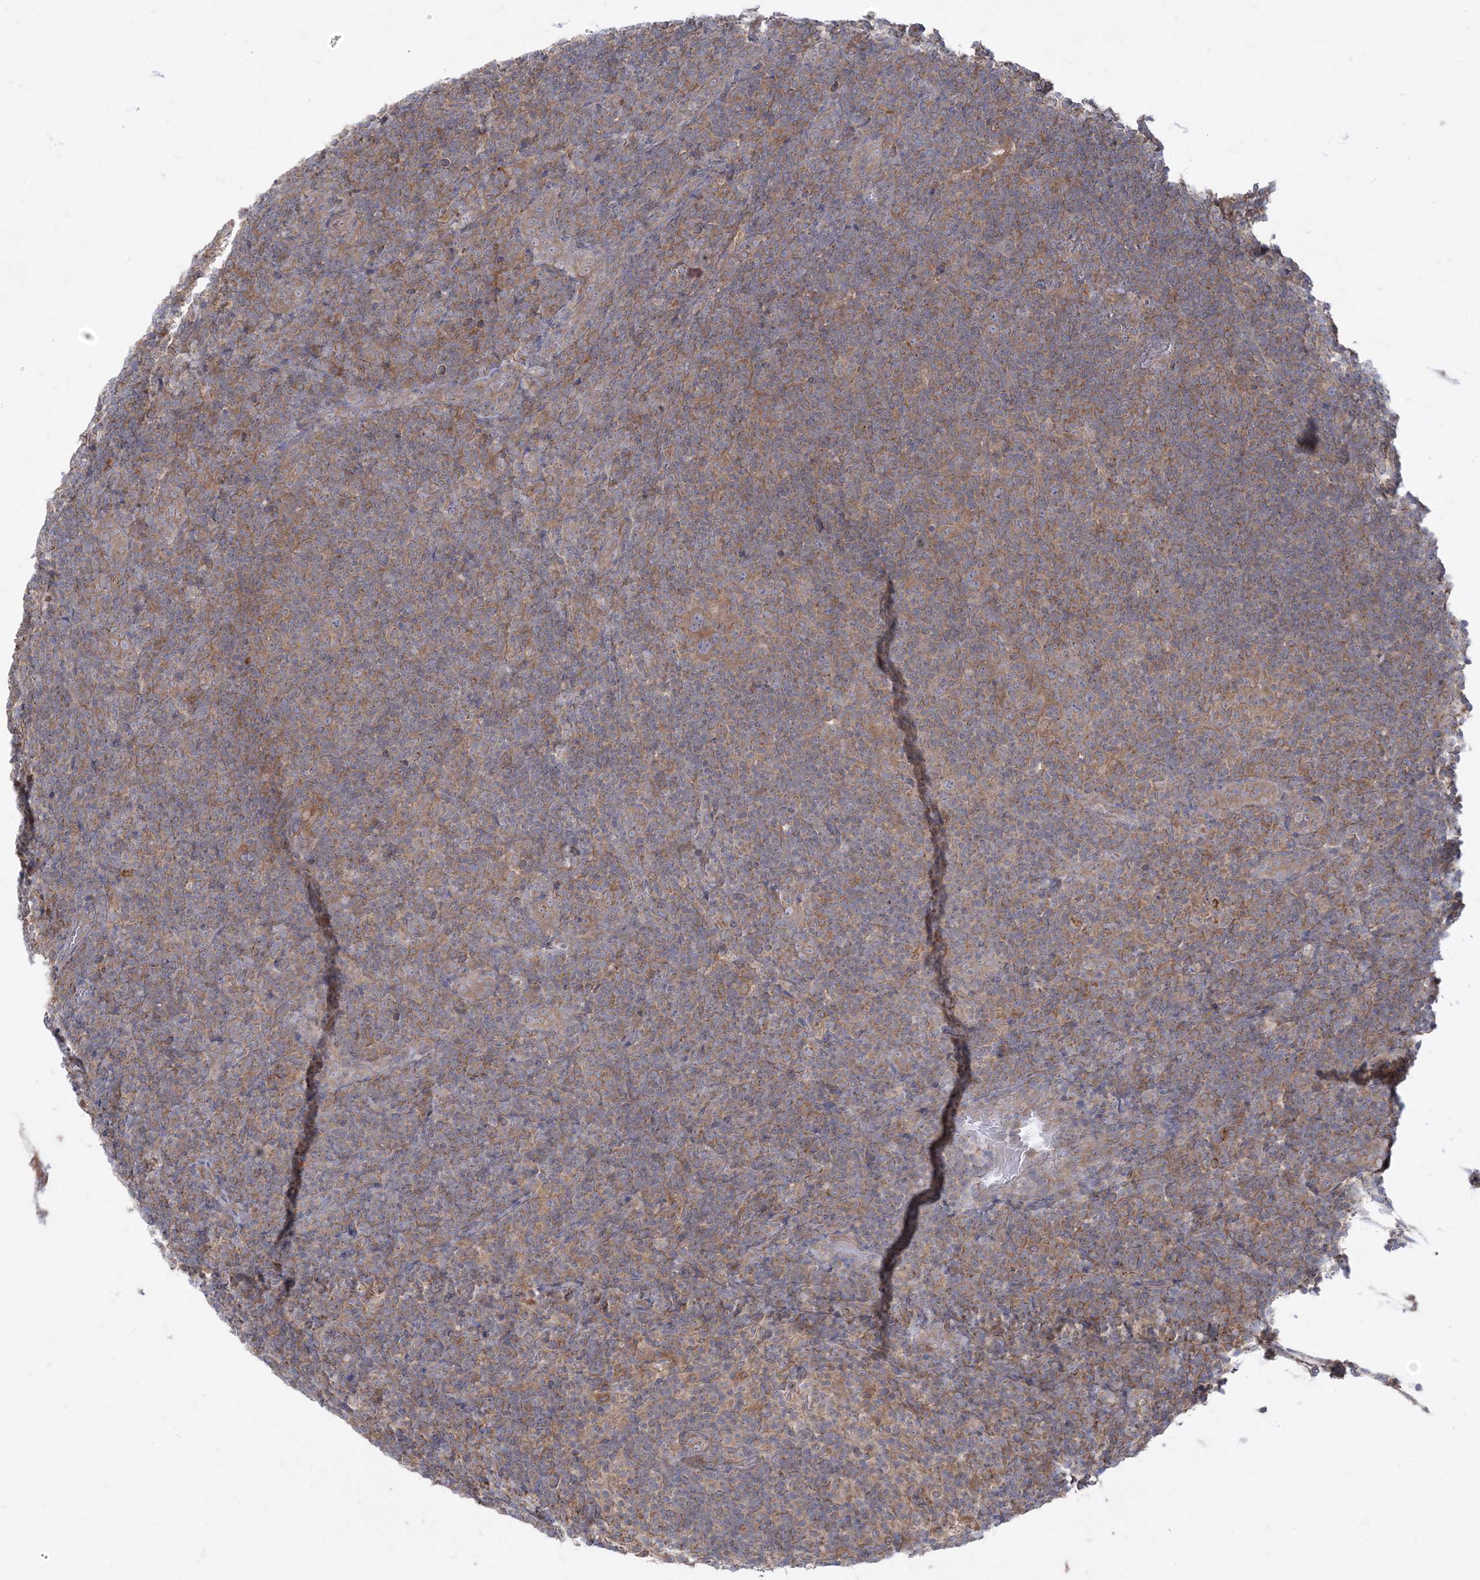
{"staining": {"intensity": "moderate", "quantity": ">75%", "location": "cytoplasmic/membranous"}, "tissue": "lymphoma", "cell_type": "Tumor cells", "image_type": "cancer", "snomed": [{"axis": "morphology", "description": "Hodgkin's disease, NOS"}, {"axis": "topography", "description": "Lymph node"}], "caption": "Lymphoma stained with a protein marker shows moderate staining in tumor cells.", "gene": "ZC3H6", "patient": {"sex": "female", "age": 57}}